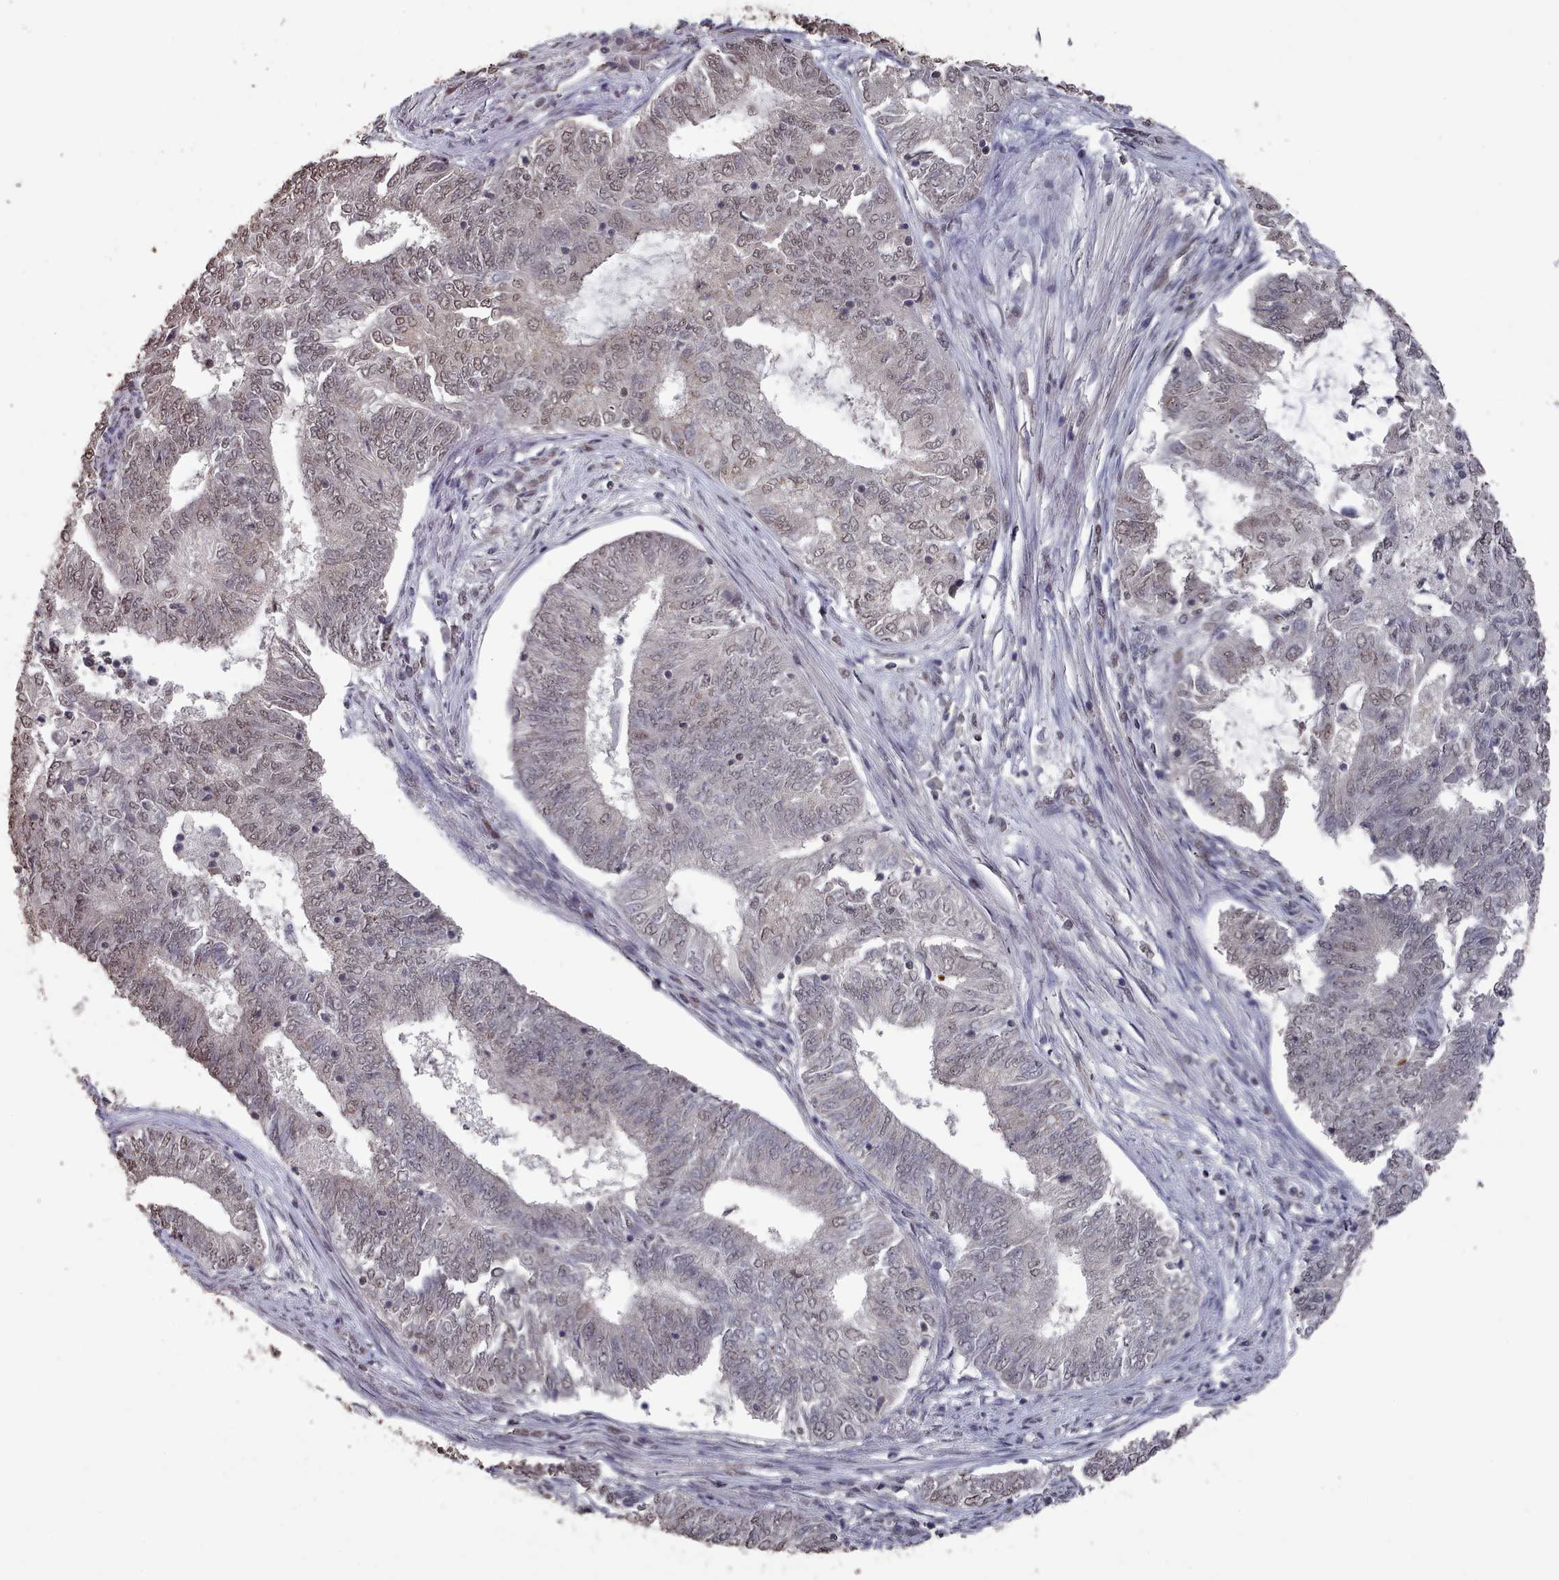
{"staining": {"intensity": "moderate", "quantity": "25%-75%", "location": "nuclear"}, "tissue": "endometrial cancer", "cell_type": "Tumor cells", "image_type": "cancer", "snomed": [{"axis": "morphology", "description": "Adenocarcinoma, NOS"}, {"axis": "topography", "description": "Endometrium"}], "caption": "Brown immunohistochemical staining in endometrial adenocarcinoma demonstrates moderate nuclear staining in approximately 25%-75% of tumor cells.", "gene": "PNRC2", "patient": {"sex": "female", "age": 62}}